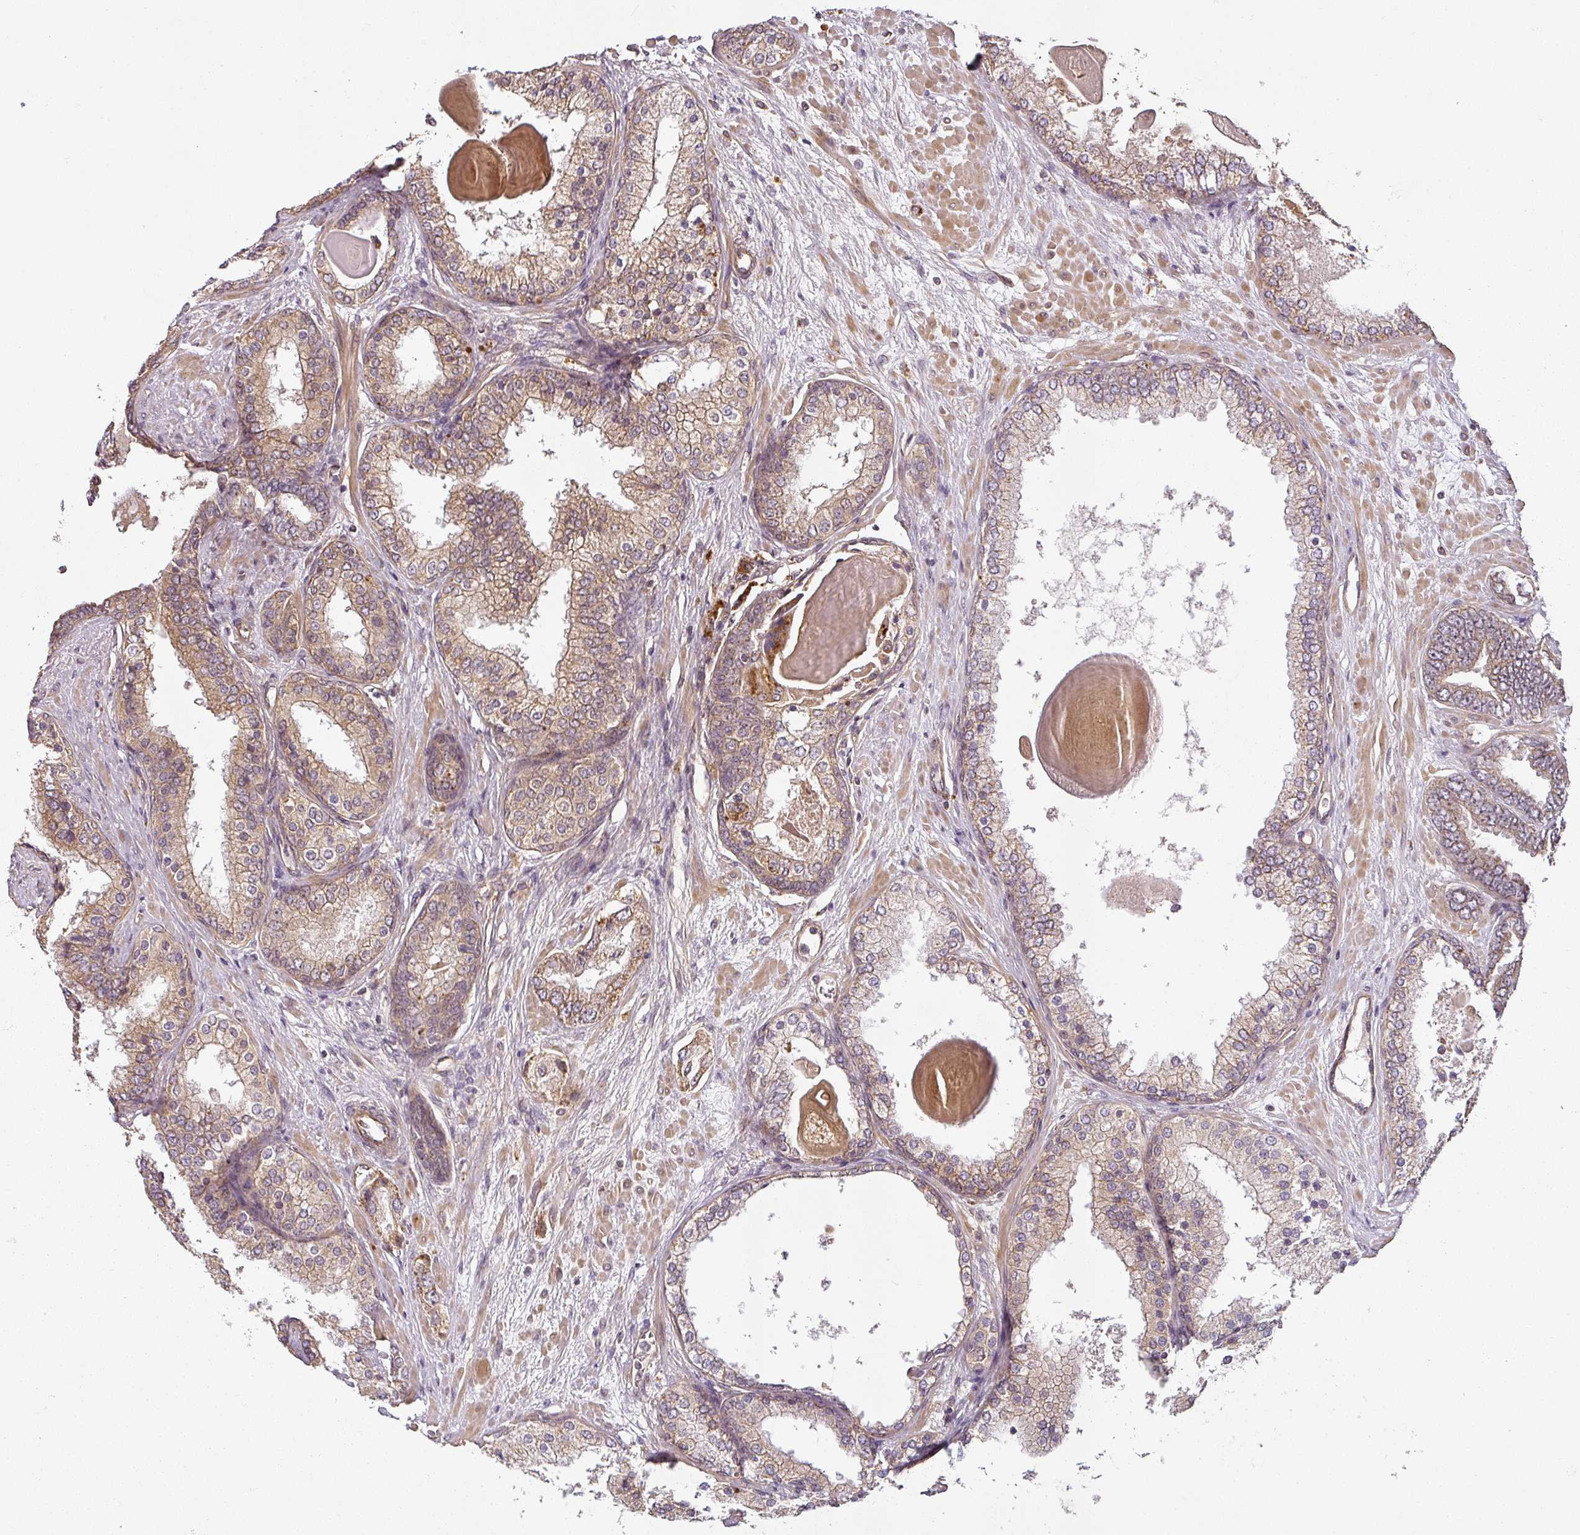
{"staining": {"intensity": "moderate", "quantity": ">75%", "location": "cytoplasmic/membranous"}, "tissue": "prostate cancer", "cell_type": "Tumor cells", "image_type": "cancer", "snomed": [{"axis": "morphology", "description": "Adenocarcinoma, High grade"}, {"axis": "topography", "description": "Prostate"}], "caption": "Tumor cells exhibit medium levels of moderate cytoplasmic/membranous expression in approximately >75% of cells in high-grade adenocarcinoma (prostate).", "gene": "DIMT1", "patient": {"sex": "male", "age": 63}}